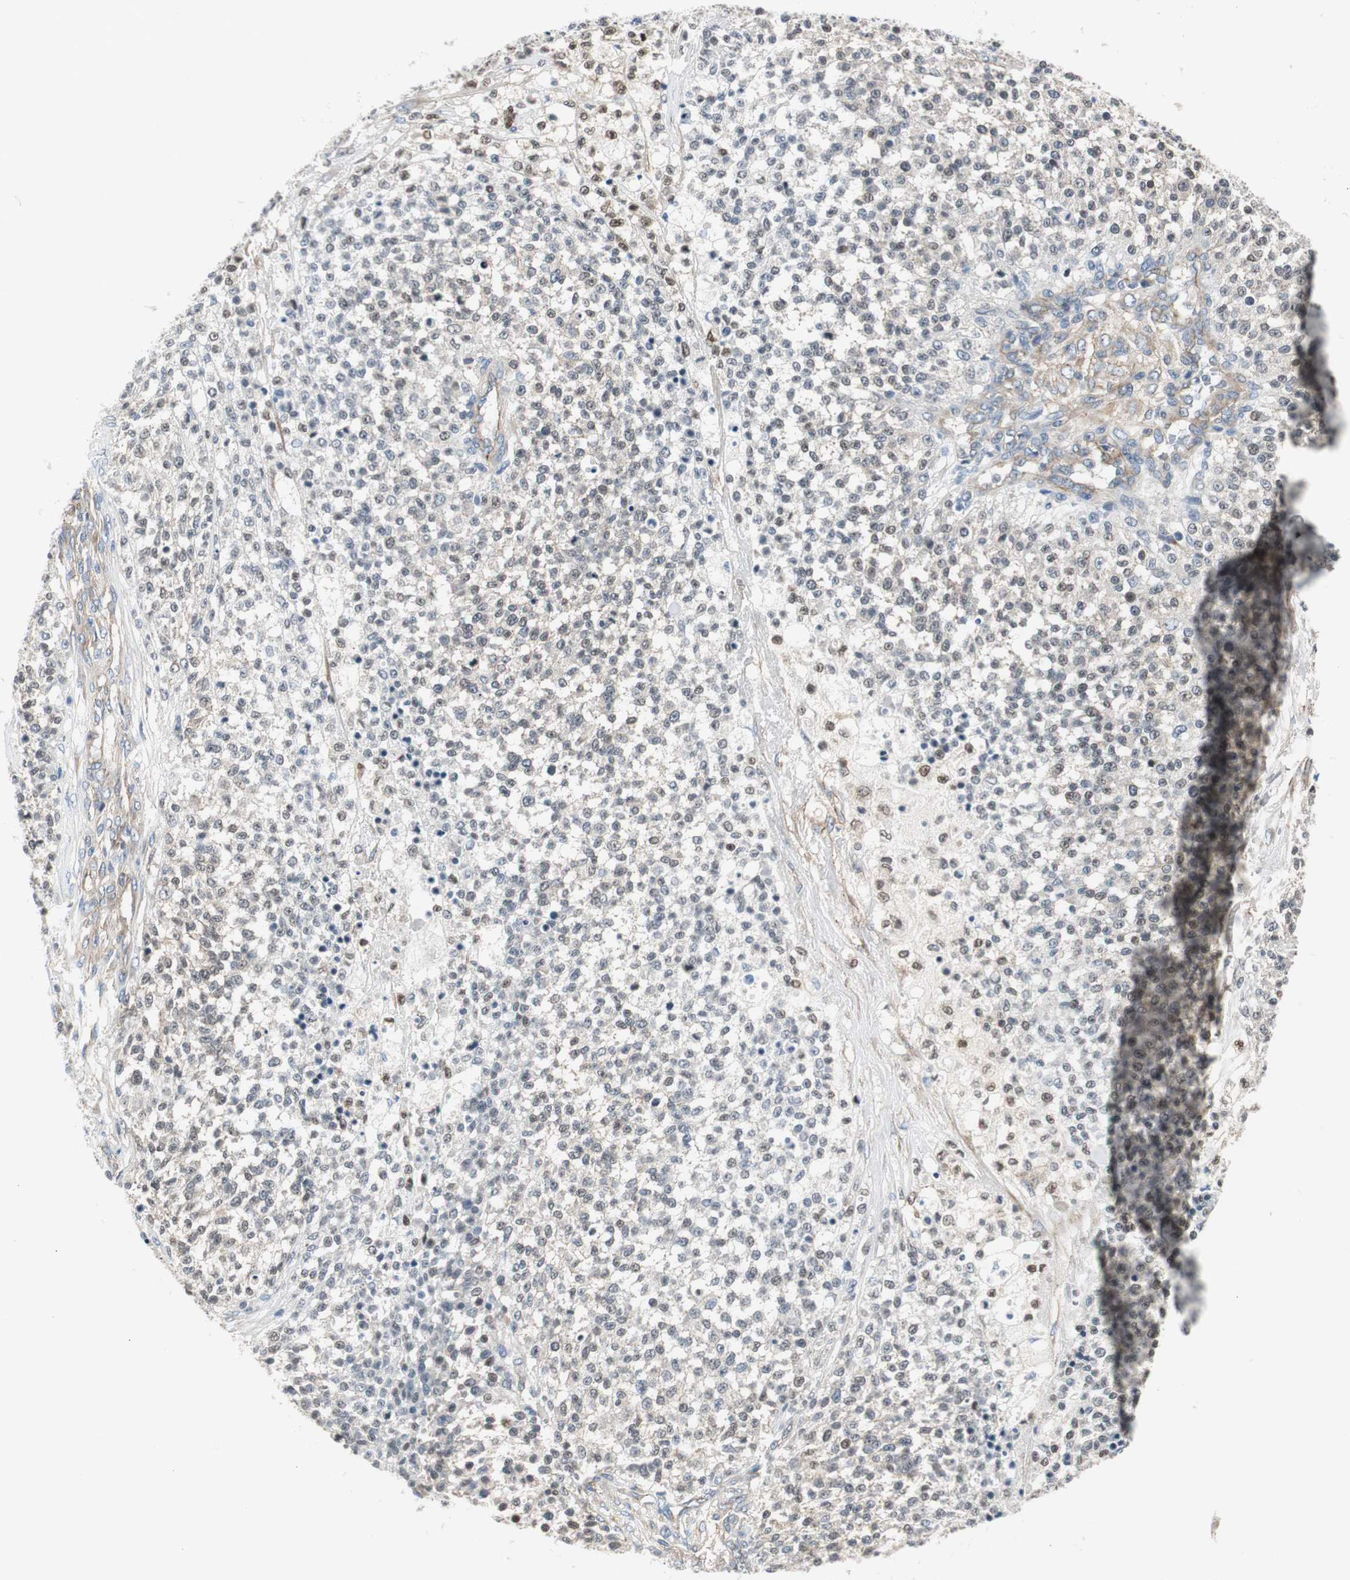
{"staining": {"intensity": "moderate", "quantity": "<25%", "location": "nuclear"}, "tissue": "testis cancer", "cell_type": "Tumor cells", "image_type": "cancer", "snomed": [{"axis": "morphology", "description": "Seminoma, NOS"}, {"axis": "topography", "description": "Testis"}], "caption": "Immunohistochemistry histopathology image of neoplastic tissue: human testis cancer (seminoma) stained using immunohistochemistry (IHC) displays low levels of moderate protein expression localized specifically in the nuclear of tumor cells, appearing as a nuclear brown color.", "gene": "STXBP4", "patient": {"sex": "male", "age": 59}}